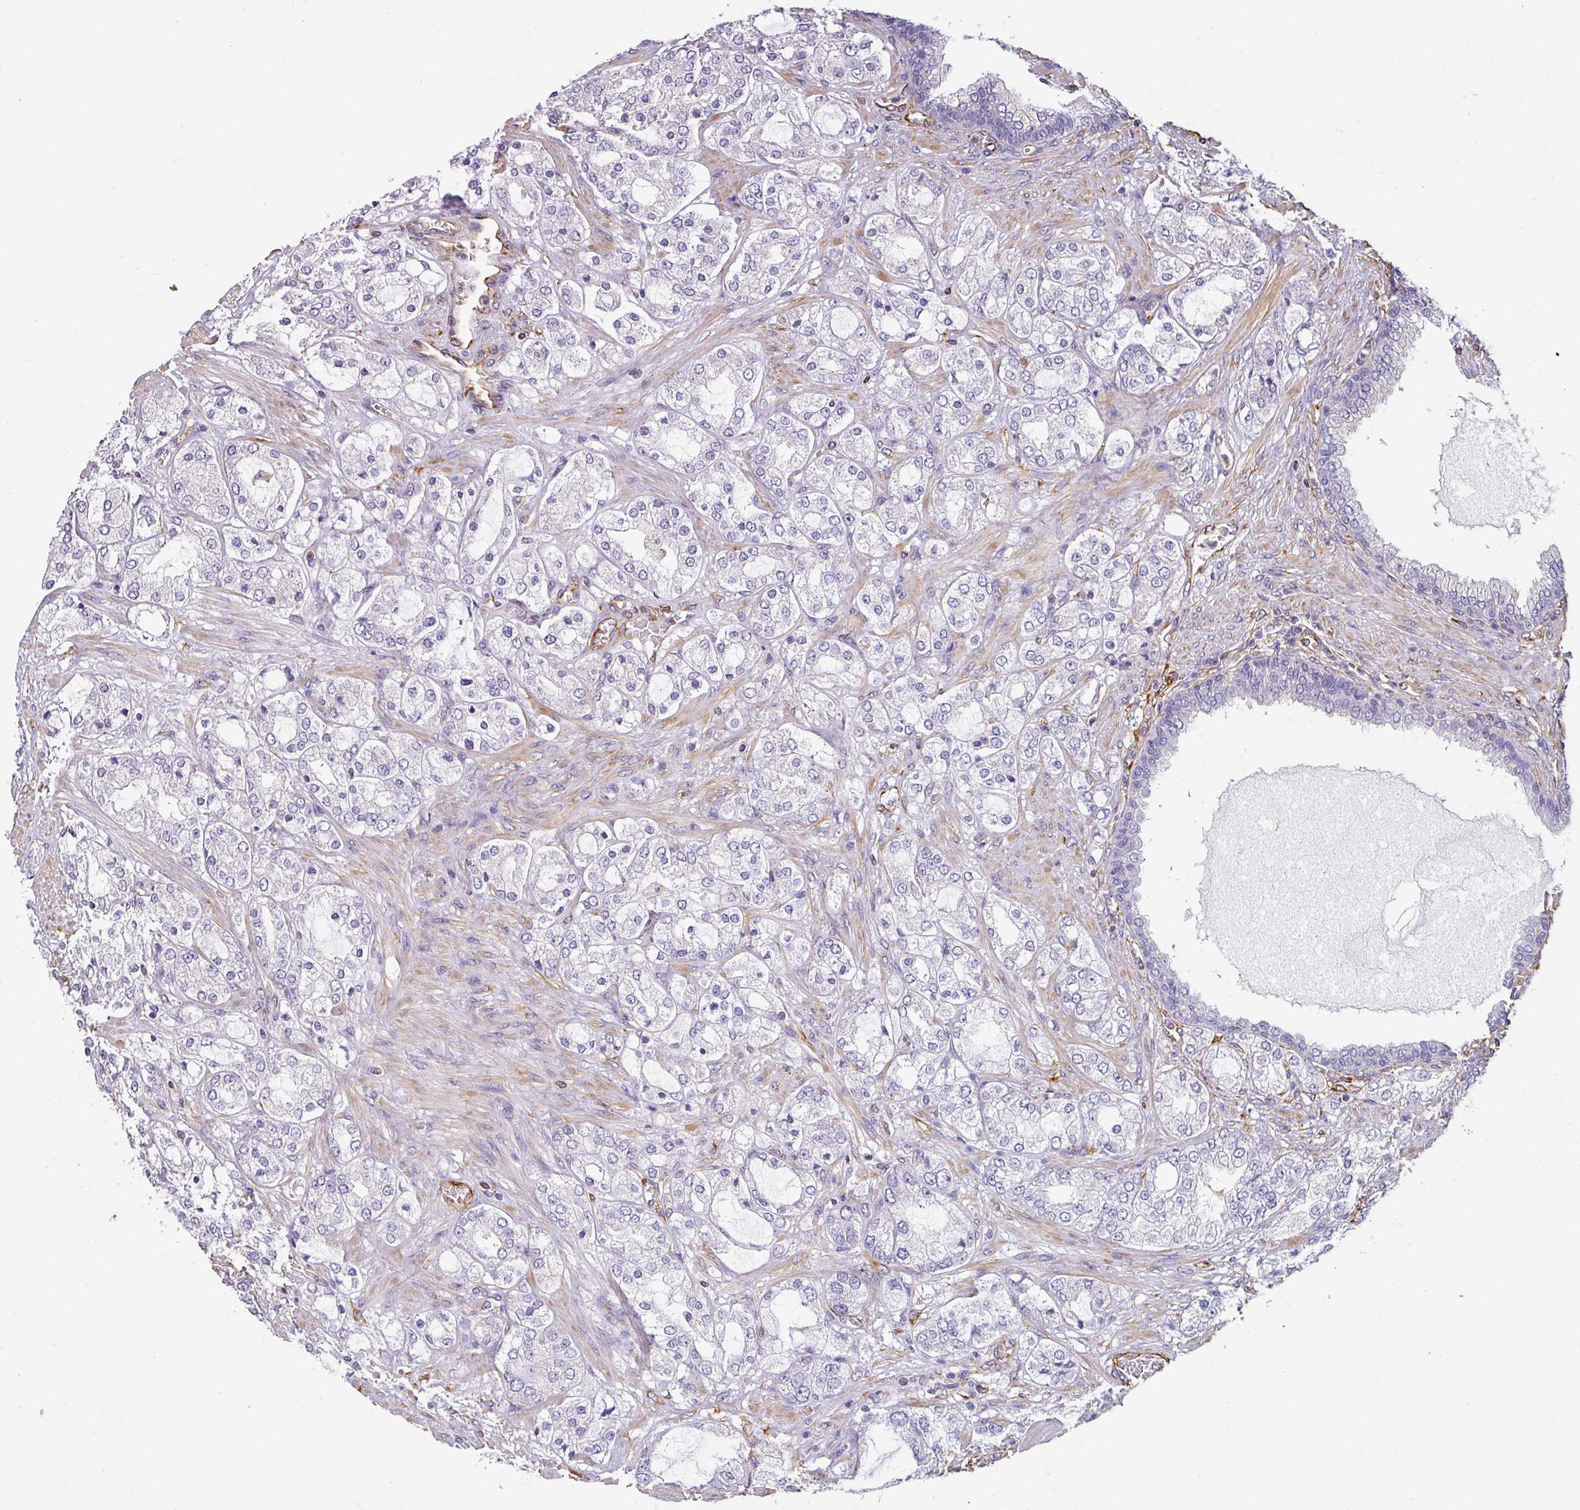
{"staining": {"intensity": "negative", "quantity": "none", "location": "none"}, "tissue": "prostate cancer", "cell_type": "Tumor cells", "image_type": "cancer", "snomed": [{"axis": "morphology", "description": "Adenocarcinoma, High grade"}, {"axis": "topography", "description": "Prostate"}], "caption": "DAB (3,3'-diaminobenzidine) immunohistochemical staining of prostate cancer (high-grade adenocarcinoma) reveals no significant expression in tumor cells. (Brightfield microscopy of DAB (3,3'-diaminobenzidine) immunohistochemistry at high magnification).", "gene": "ZNF280C", "patient": {"sex": "male", "age": 64}}